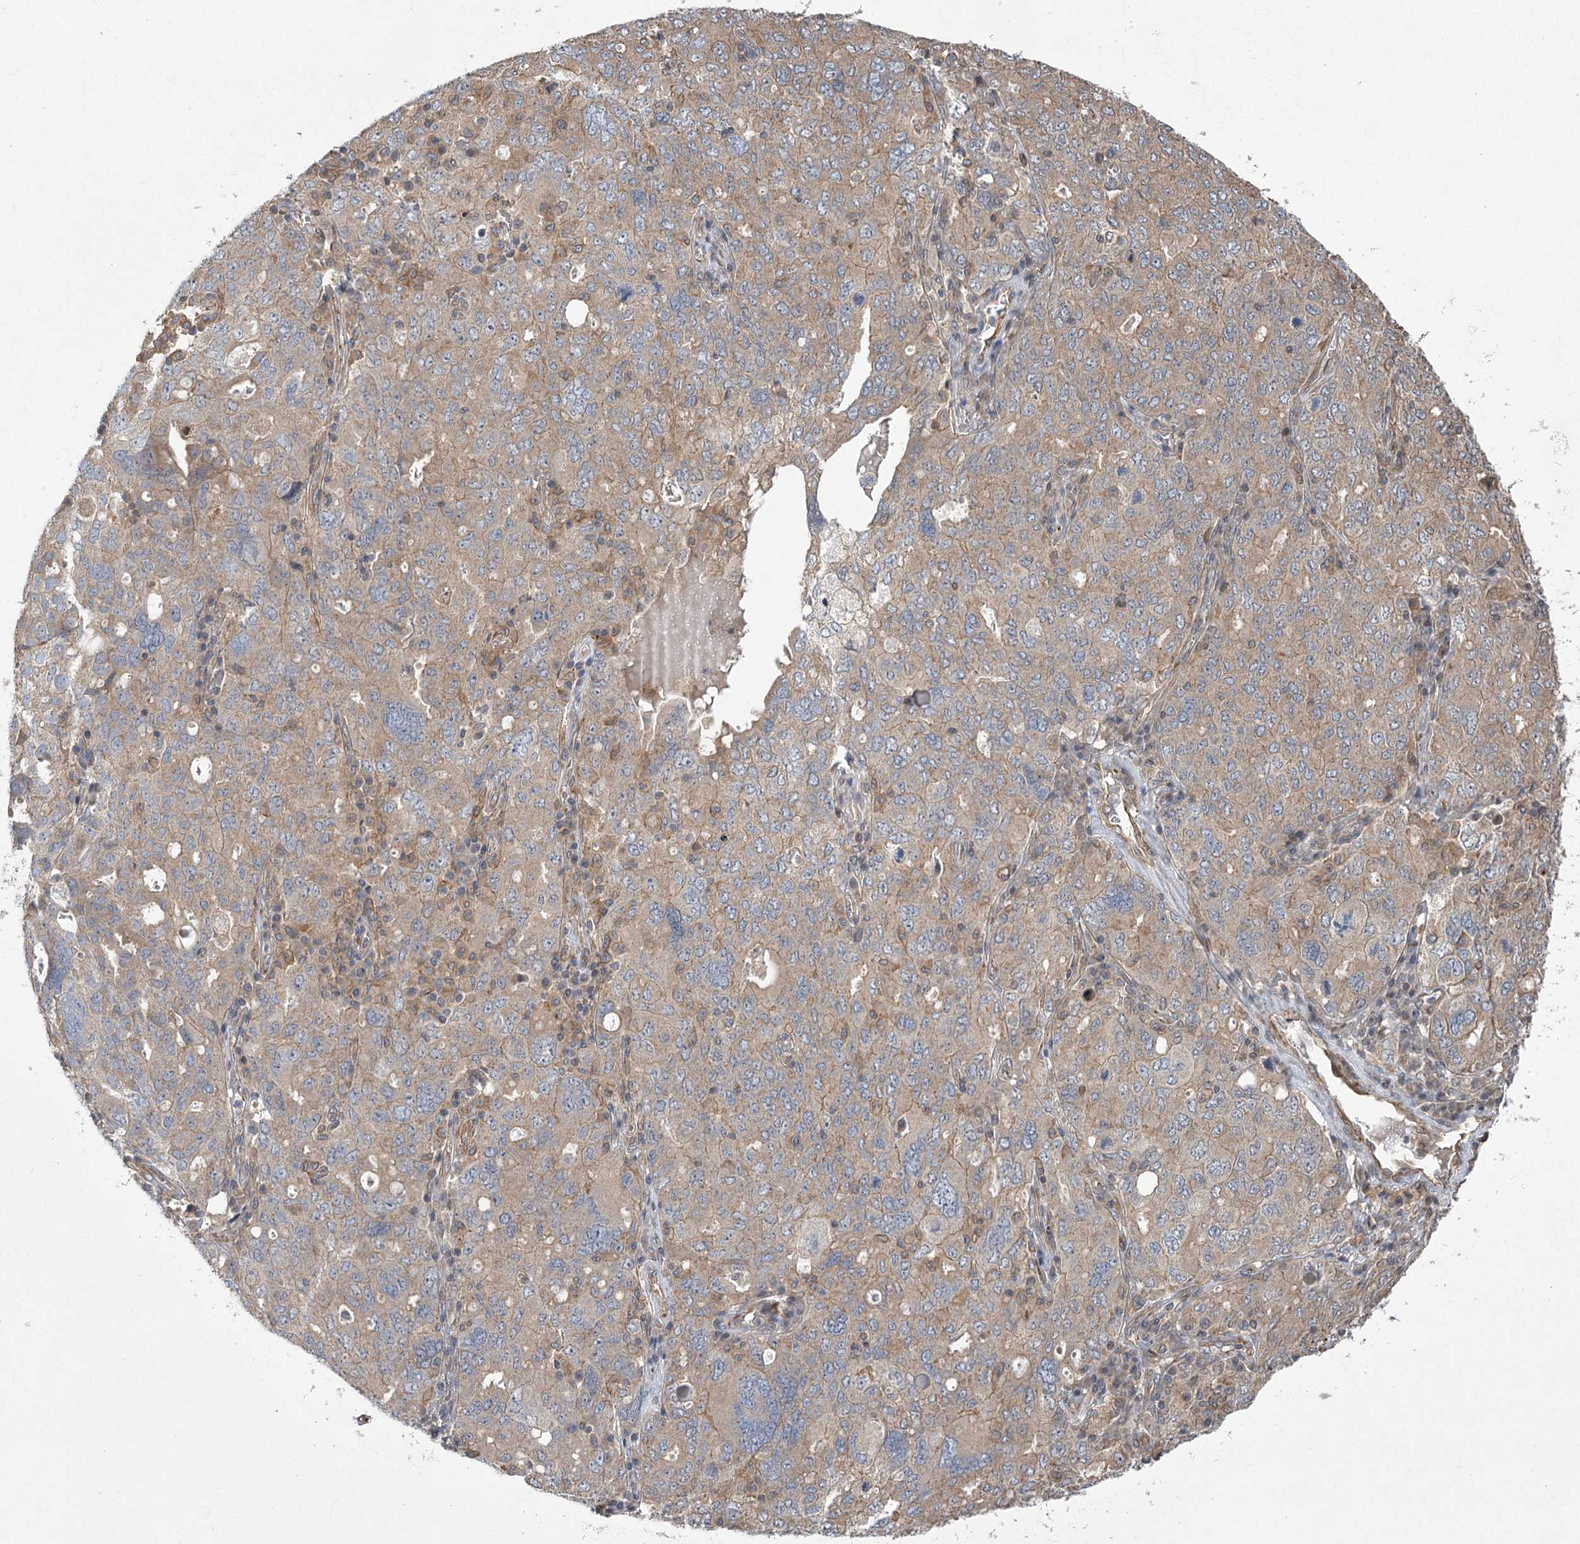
{"staining": {"intensity": "weak", "quantity": "25%-75%", "location": "cytoplasmic/membranous"}, "tissue": "ovarian cancer", "cell_type": "Tumor cells", "image_type": "cancer", "snomed": [{"axis": "morphology", "description": "Carcinoma, endometroid"}, {"axis": "topography", "description": "Ovary"}], "caption": "Immunohistochemical staining of human ovarian endometroid carcinoma demonstrates low levels of weak cytoplasmic/membranous expression in about 25%-75% of tumor cells. The protein of interest is stained brown, and the nuclei are stained in blue (DAB (3,3'-diaminobenzidine) IHC with brightfield microscopy, high magnification).", "gene": "RWDD4", "patient": {"sex": "female", "age": 62}}